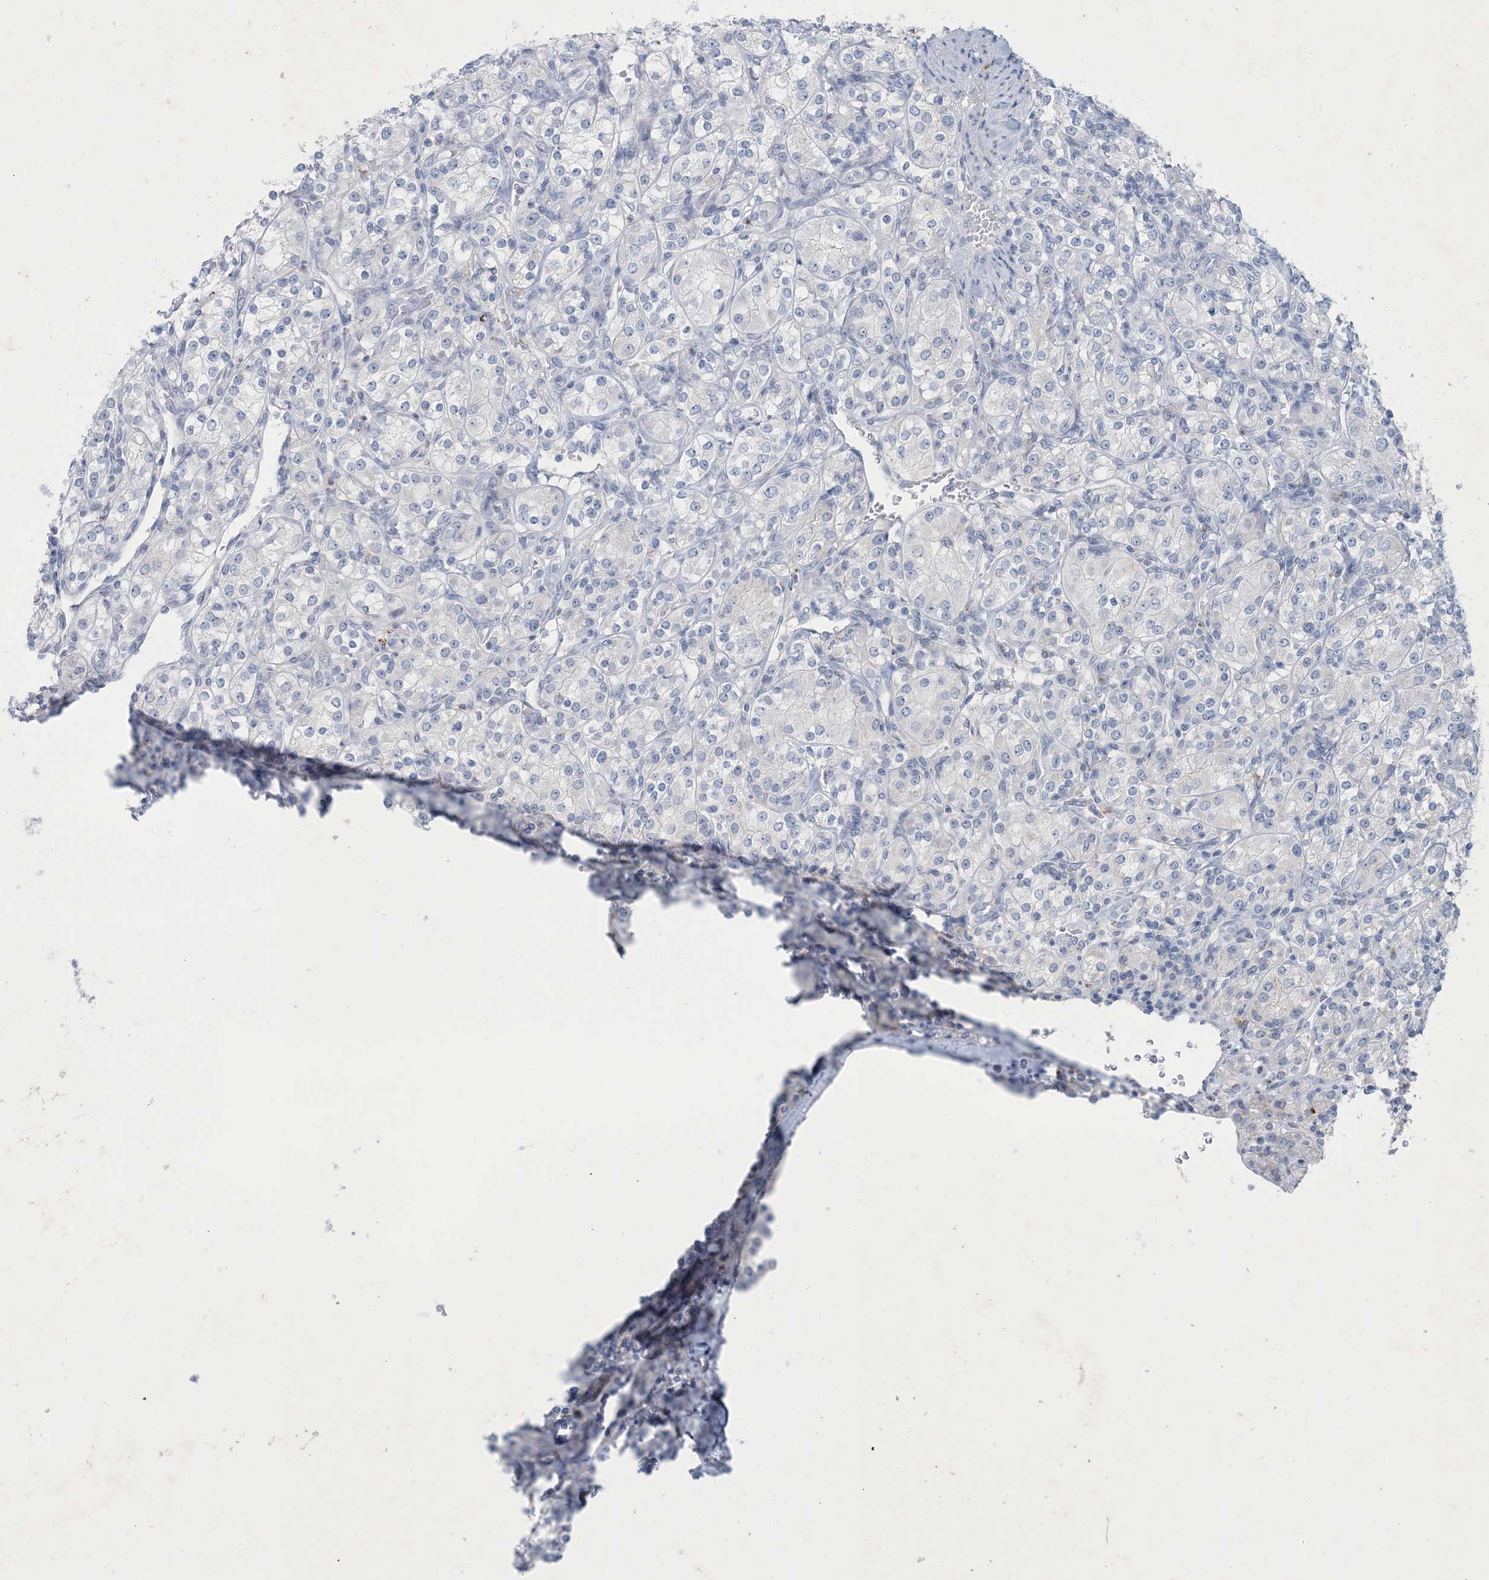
{"staining": {"intensity": "negative", "quantity": "none", "location": "none"}, "tissue": "renal cancer", "cell_type": "Tumor cells", "image_type": "cancer", "snomed": [{"axis": "morphology", "description": "Adenocarcinoma, NOS"}, {"axis": "topography", "description": "Kidney"}], "caption": "DAB immunohistochemical staining of renal cancer (adenocarcinoma) exhibits no significant staining in tumor cells.", "gene": "GABRG1", "patient": {"sex": "male", "age": 77}}